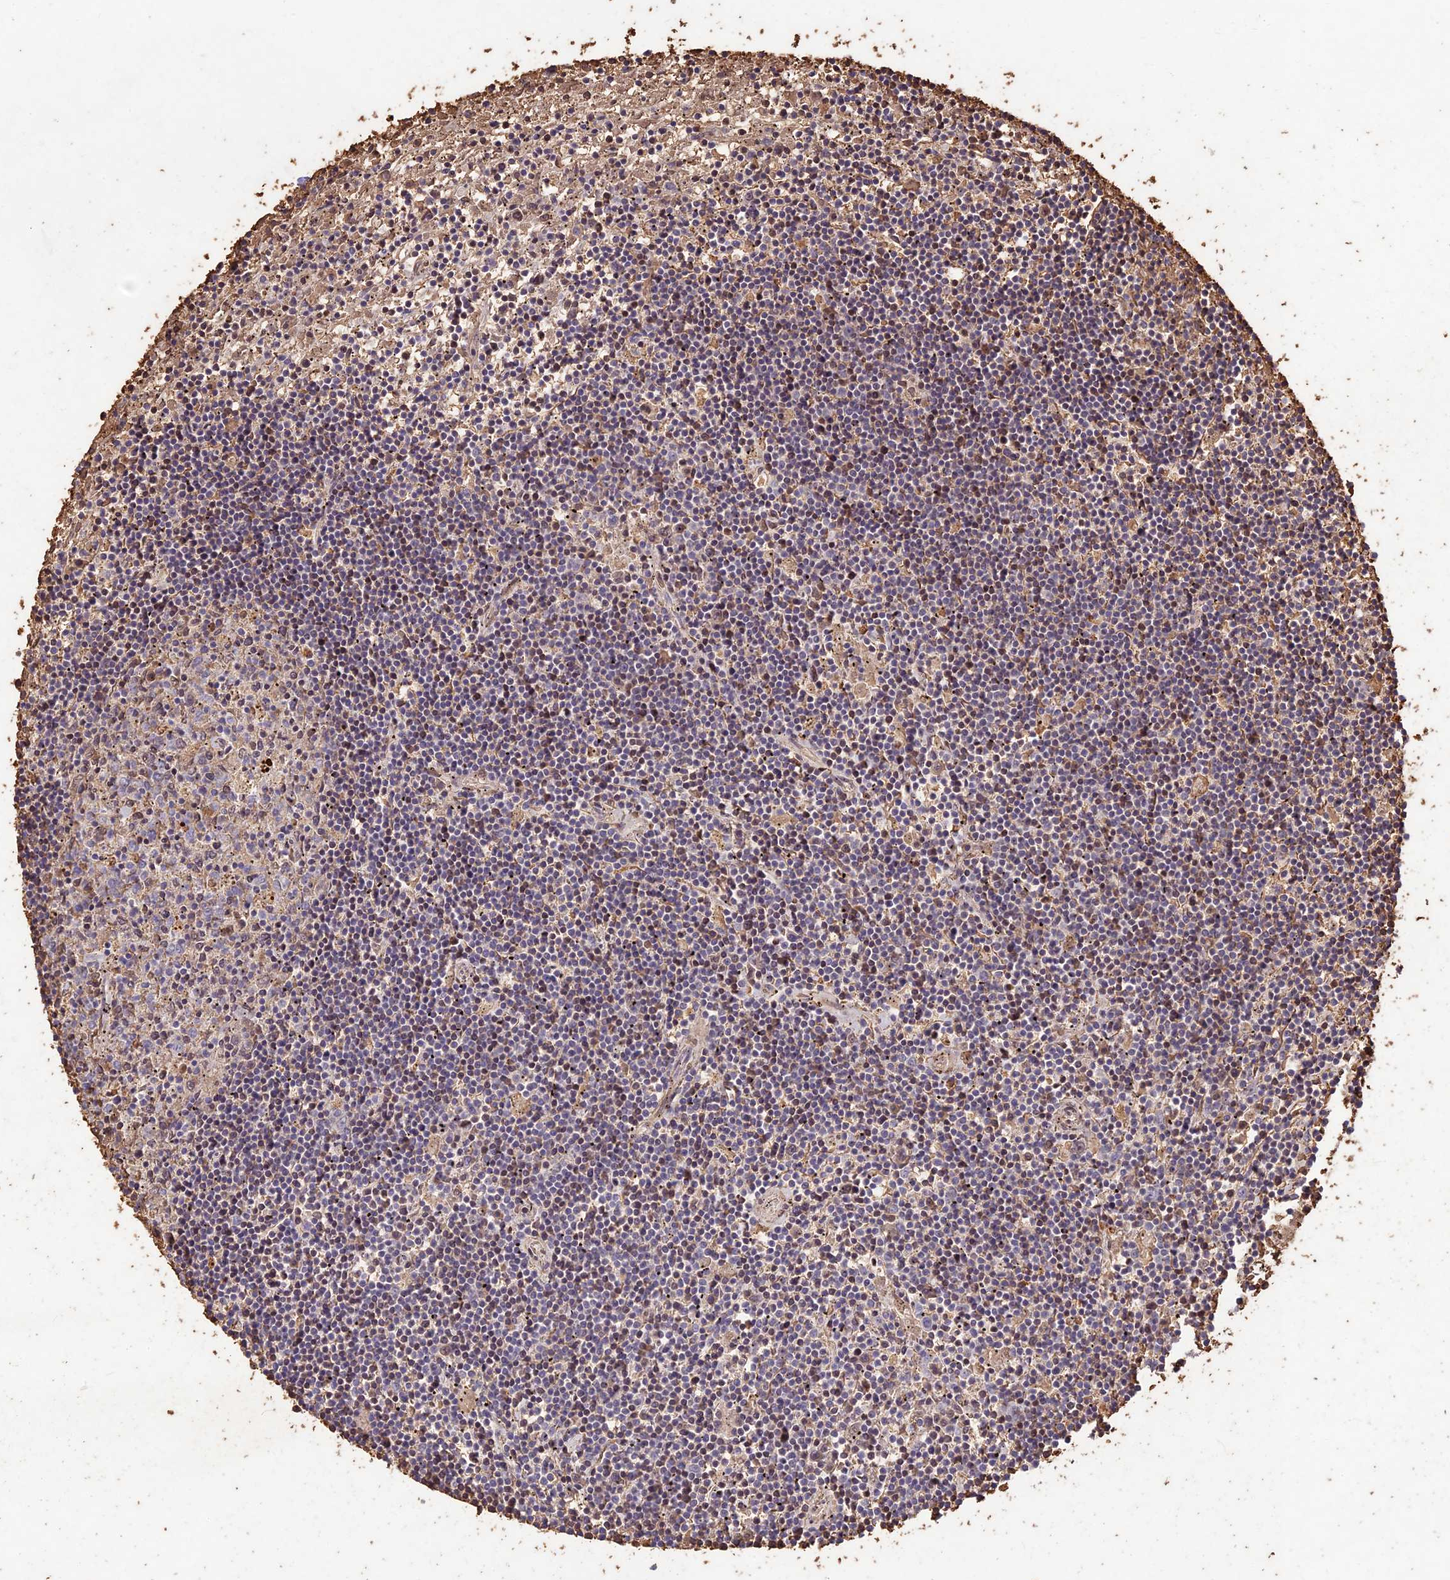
{"staining": {"intensity": "negative", "quantity": "none", "location": "none"}, "tissue": "lymphoma", "cell_type": "Tumor cells", "image_type": "cancer", "snomed": [{"axis": "morphology", "description": "Malignant lymphoma, non-Hodgkin's type, Low grade"}, {"axis": "topography", "description": "Spleen"}], "caption": "A micrograph of malignant lymphoma, non-Hodgkin's type (low-grade) stained for a protein shows no brown staining in tumor cells.", "gene": "PPP1R11", "patient": {"sex": "male", "age": 76}}